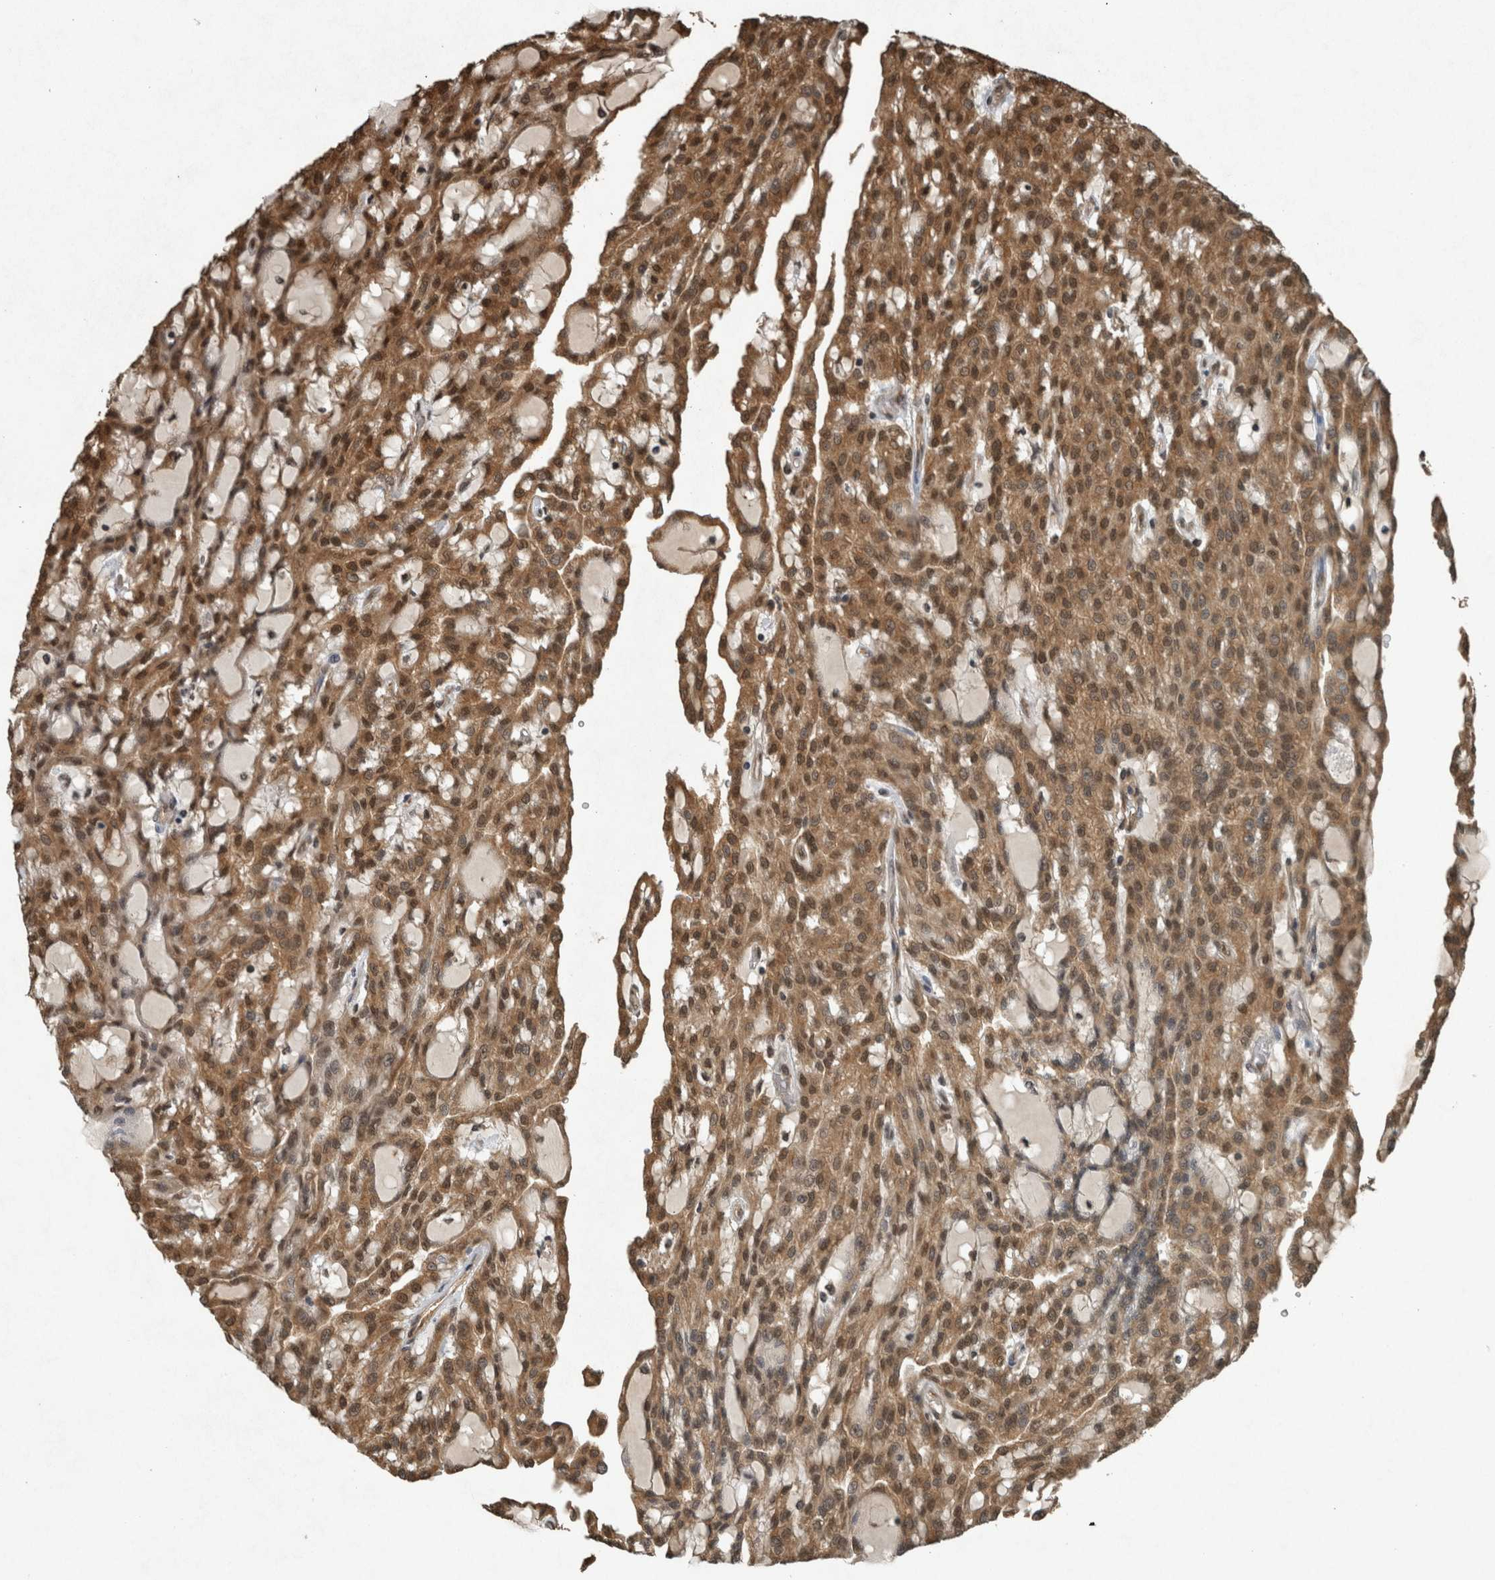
{"staining": {"intensity": "moderate", "quantity": ">75%", "location": "cytoplasmic/membranous,nuclear"}, "tissue": "renal cancer", "cell_type": "Tumor cells", "image_type": "cancer", "snomed": [{"axis": "morphology", "description": "Adenocarcinoma, NOS"}, {"axis": "topography", "description": "Kidney"}], "caption": "Immunohistochemical staining of human renal cancer shows medium levels of moderate cytoplasmic/membranous and nuclear protein staining in approximately >75% of tumor cells.", "gene": "ARHGEF12", "patient": {"sex": "male", "age": 63}}